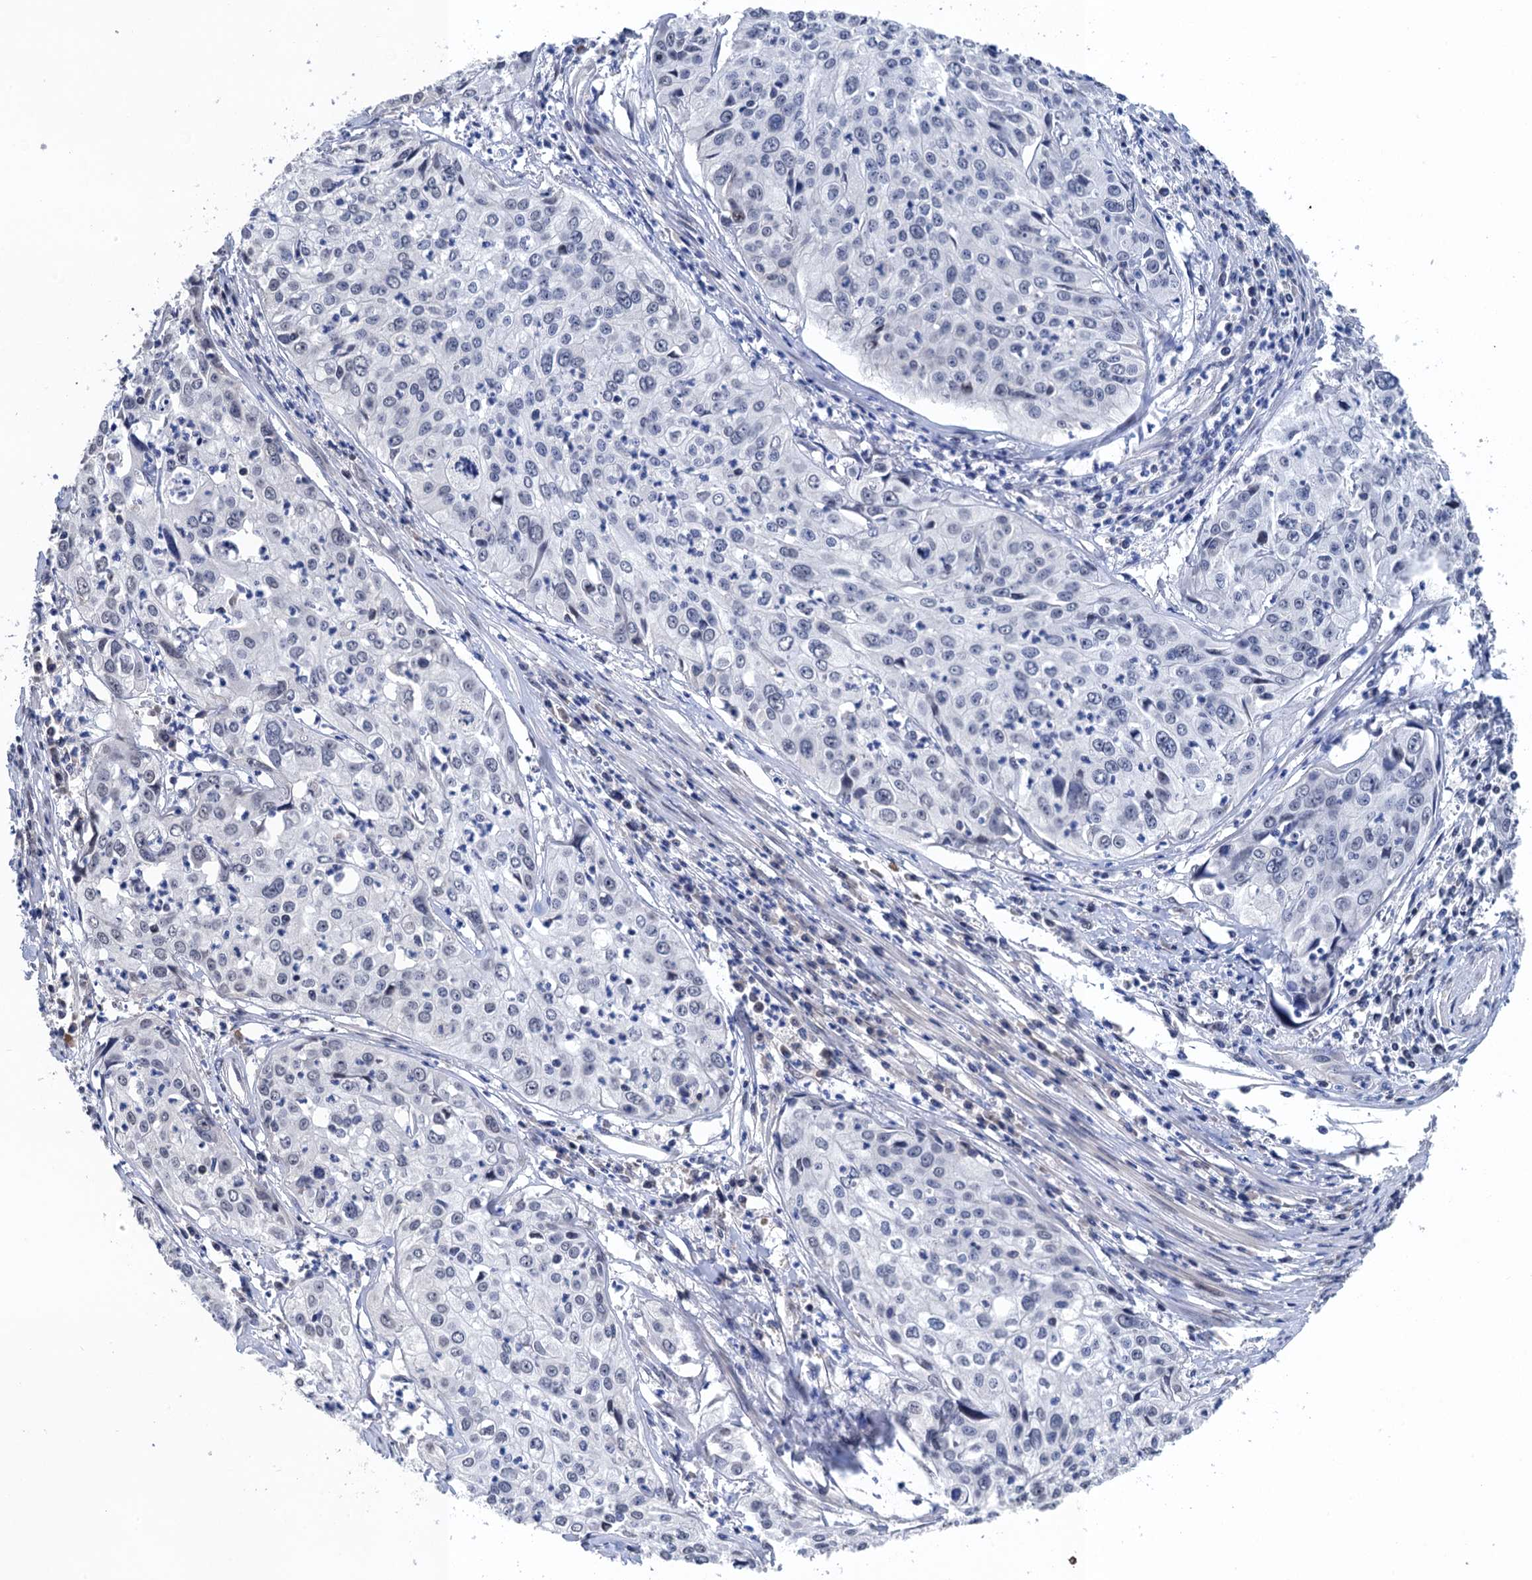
{"staining": {"intensity": "negative", "quantity": "none", "location": "none"}, "tissue": "cervical cancer", "cell_type": "Tumor cells", "image_type": "cancer", "snomed": [{"axis": "morphology", "description": "Squamous cell carcinoma, NOS"}, {"axis": "topography", "description": "Cervix"}], "caption": "An IHC image of cervical squamous cell carcinoma is shown. There is no staining in tumor cells of cervical squamous cell carcinoma. (DAB immunohistochemistry, high magnification).", "gene": "ART5", "patient": {"sex": "female", "age": 31}}